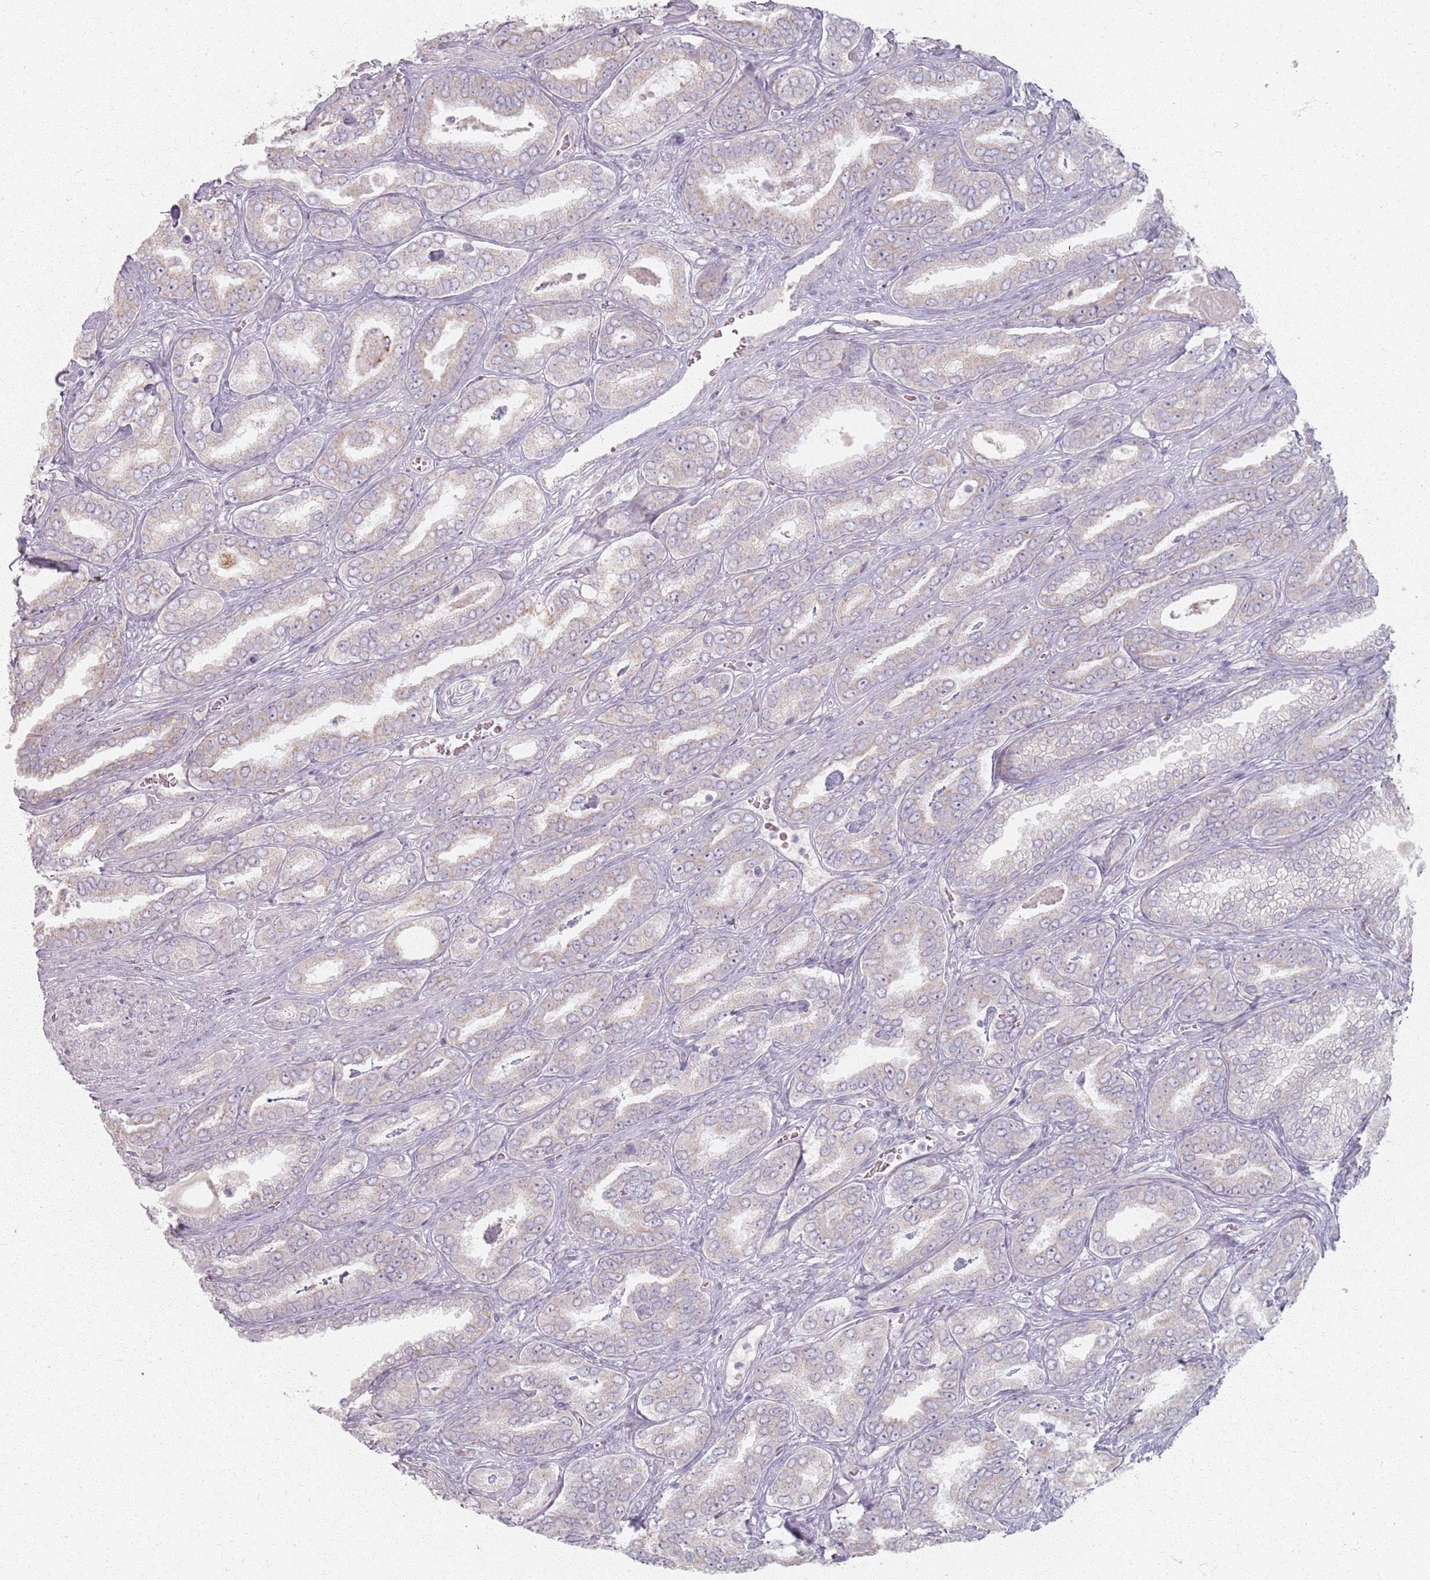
{"staining": {"intensity": "negative", "quantity": "none", "location": "none"}, "tissue": "prostate cancer", "cell_type": "Tumor cells", "image_type": "cancer", "snomed": [{"axis": "morphology", "description": "Adenocarcinoma, High grade"}, {"axis": "topography", "description": "Prostate"}], "caption": "The immunohistochemistry (IHC) photomicrograph has no significant positivity in tumor cells of adenocarcinoma (high-grade) (prostate) tissue.", "gene": "PKD2L2", "patient": {"sex": "male", "age": 72}}